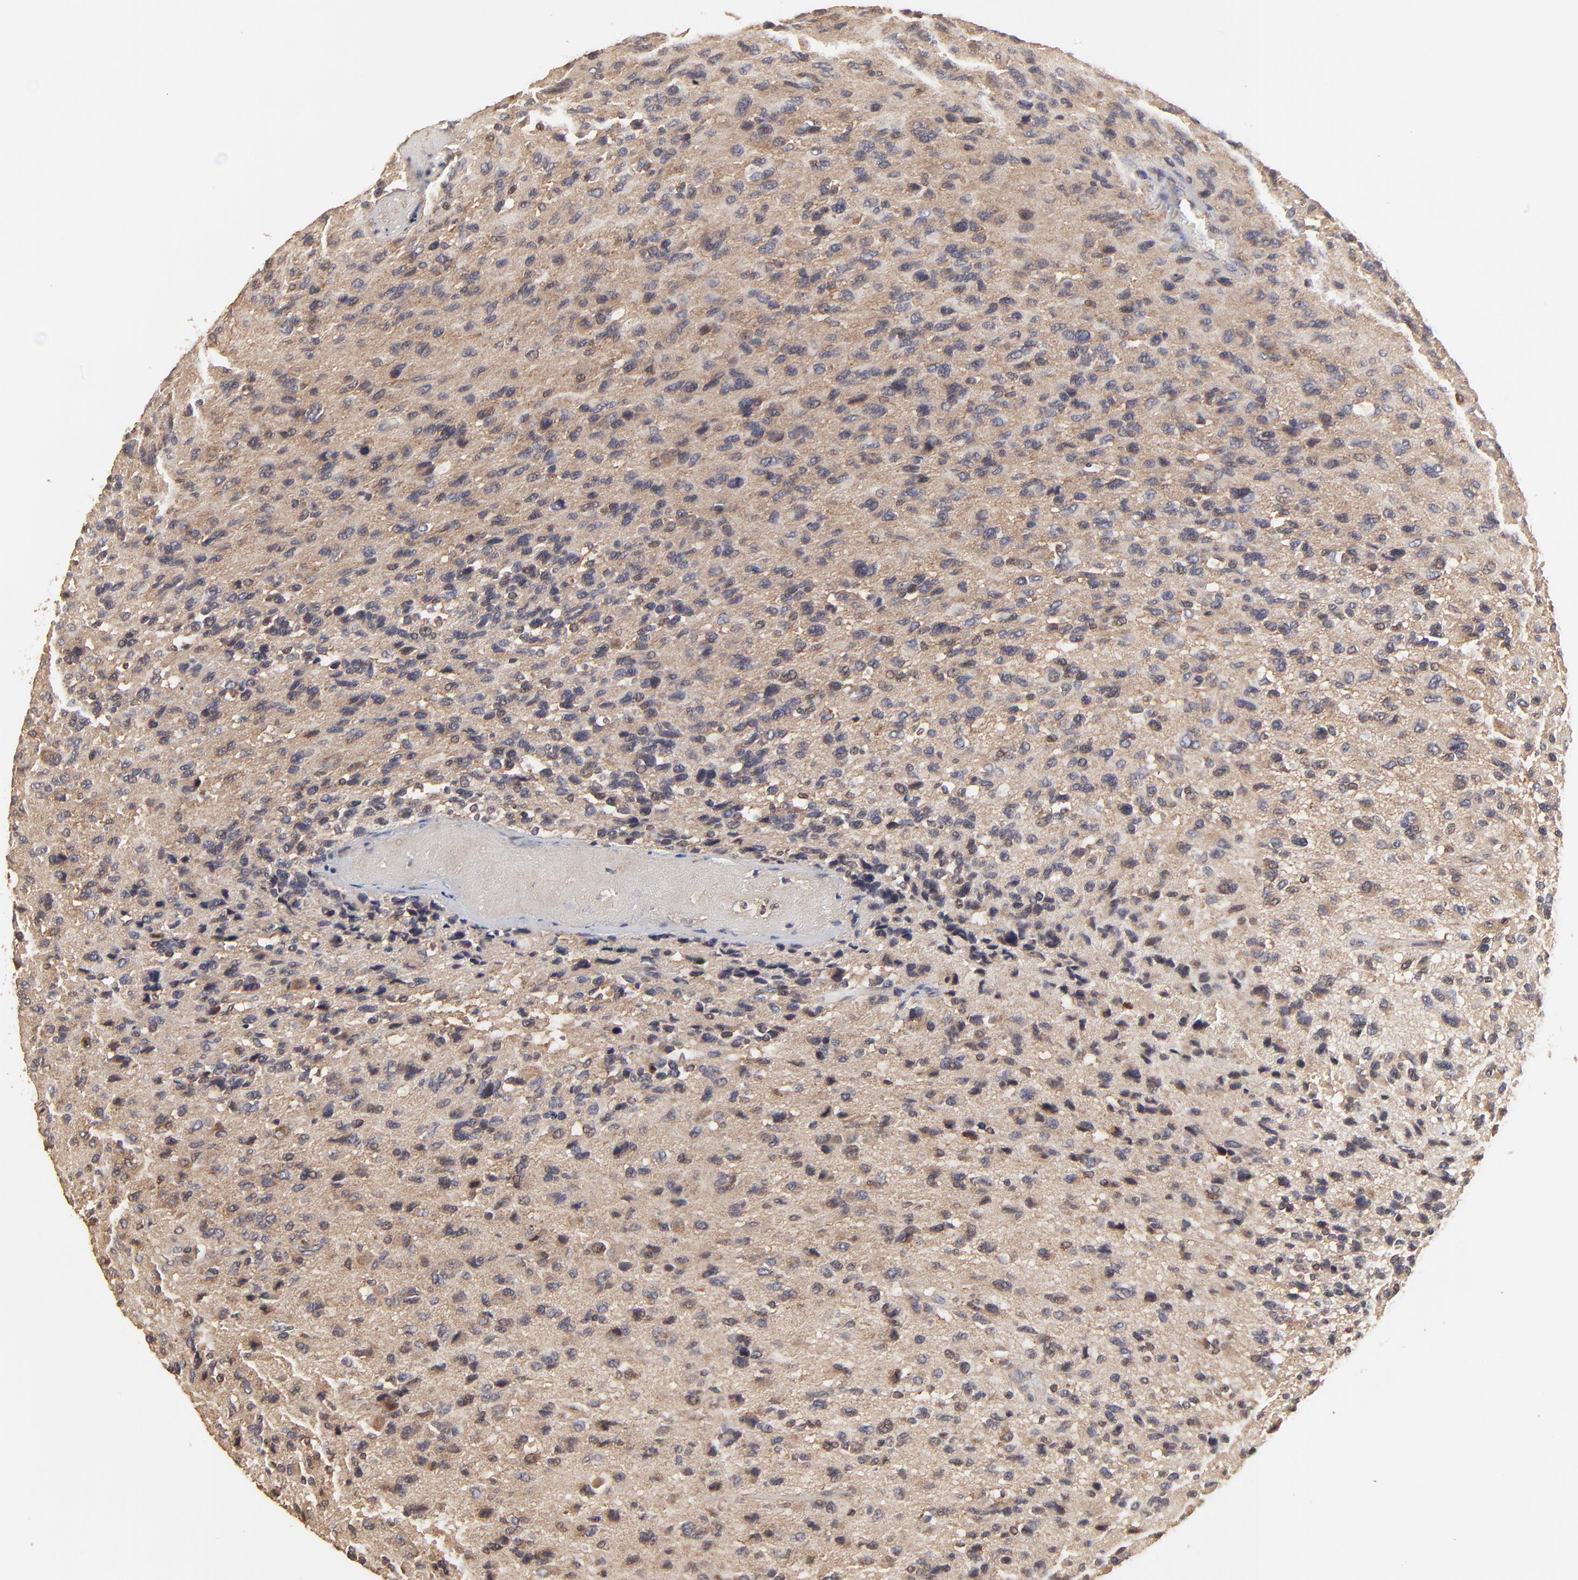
{"staining": {"intensity": "moderate", "quantity": "25%-75%", "location": "cytoplasmic/membranous"}, "tissue": "glioma", "cell_type": "Tumor cells", "image_type": "cancer", "snomed": [{"axis": "morphology", "description": "Glioma, malignant, High grade"}, {"axis": "topography", "description": "Brain"}], "caption": "The photomicrograph demonstrates staining of glioma, revealing moderate cytoplasmic/membranous protein positivity (brown color) within tumor cells.", "gene": "STON2", "patient": {"sex": "male", "age": 69}}